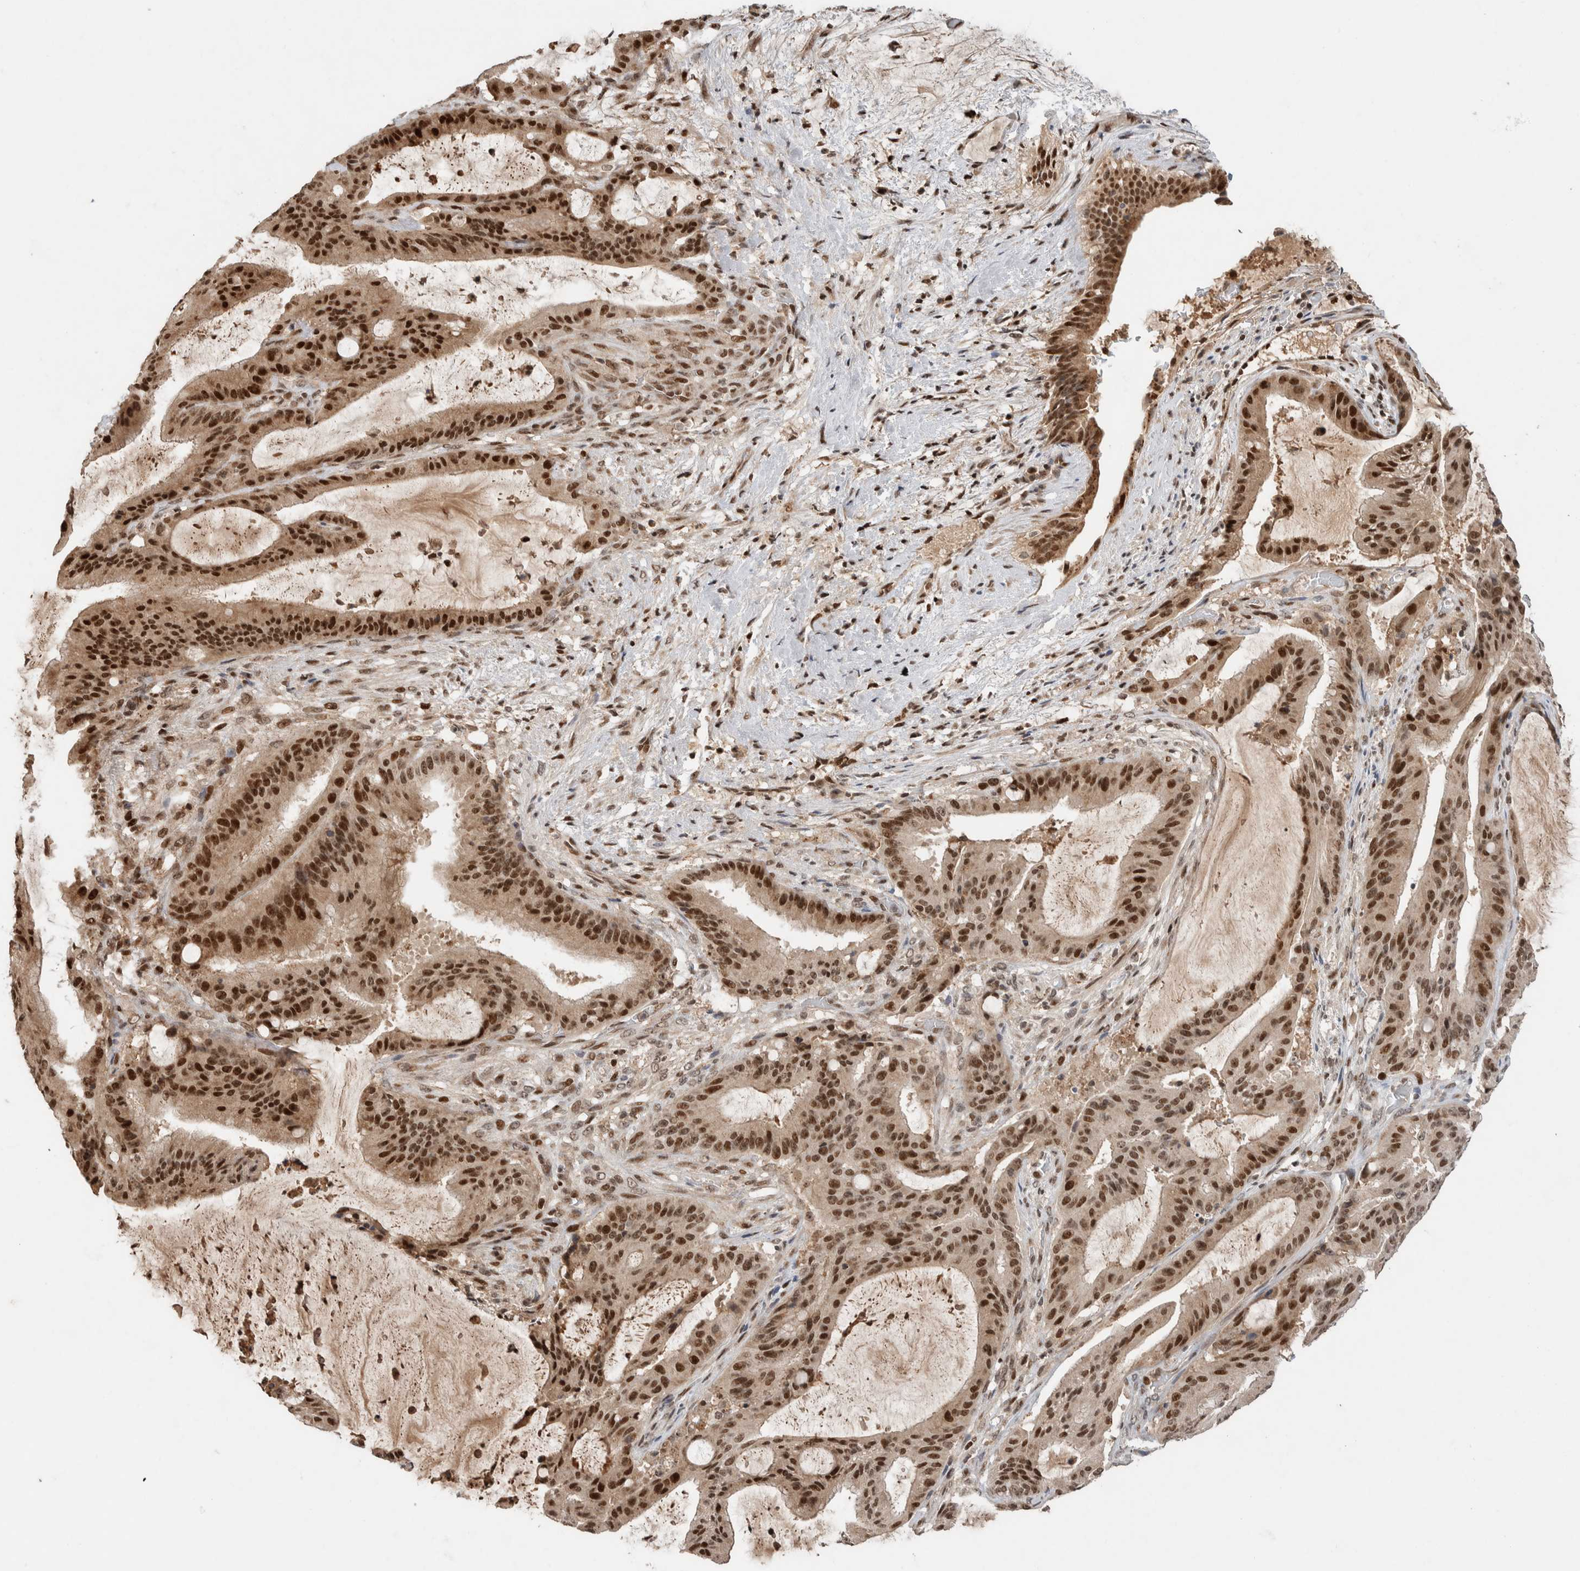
{"staining": {"intensity": "strong", "quantity": ">75%", "location": "nuclear"}, "tissue": "liver cancer", "cell_type": "Tumor cells", "image_type": "cancer", "snomed": [{"axis": "morphology", "description": "Normal tissue, NOS"}, {"axis": "morphology", "description": "Cholangiocarcinoma"}, {"axis": "topography", "description": "Liver"}, {"axis": "topography", "description": "Peripheral nerve tissue"}], "caption": "Immunohistochemical staining of human liver cancer displays high levels of strong nuclear protein positivity in approximately >75% of tumor cells.", "gene": "ZNF521", "patient": {"sex": "female", "age": 73}}